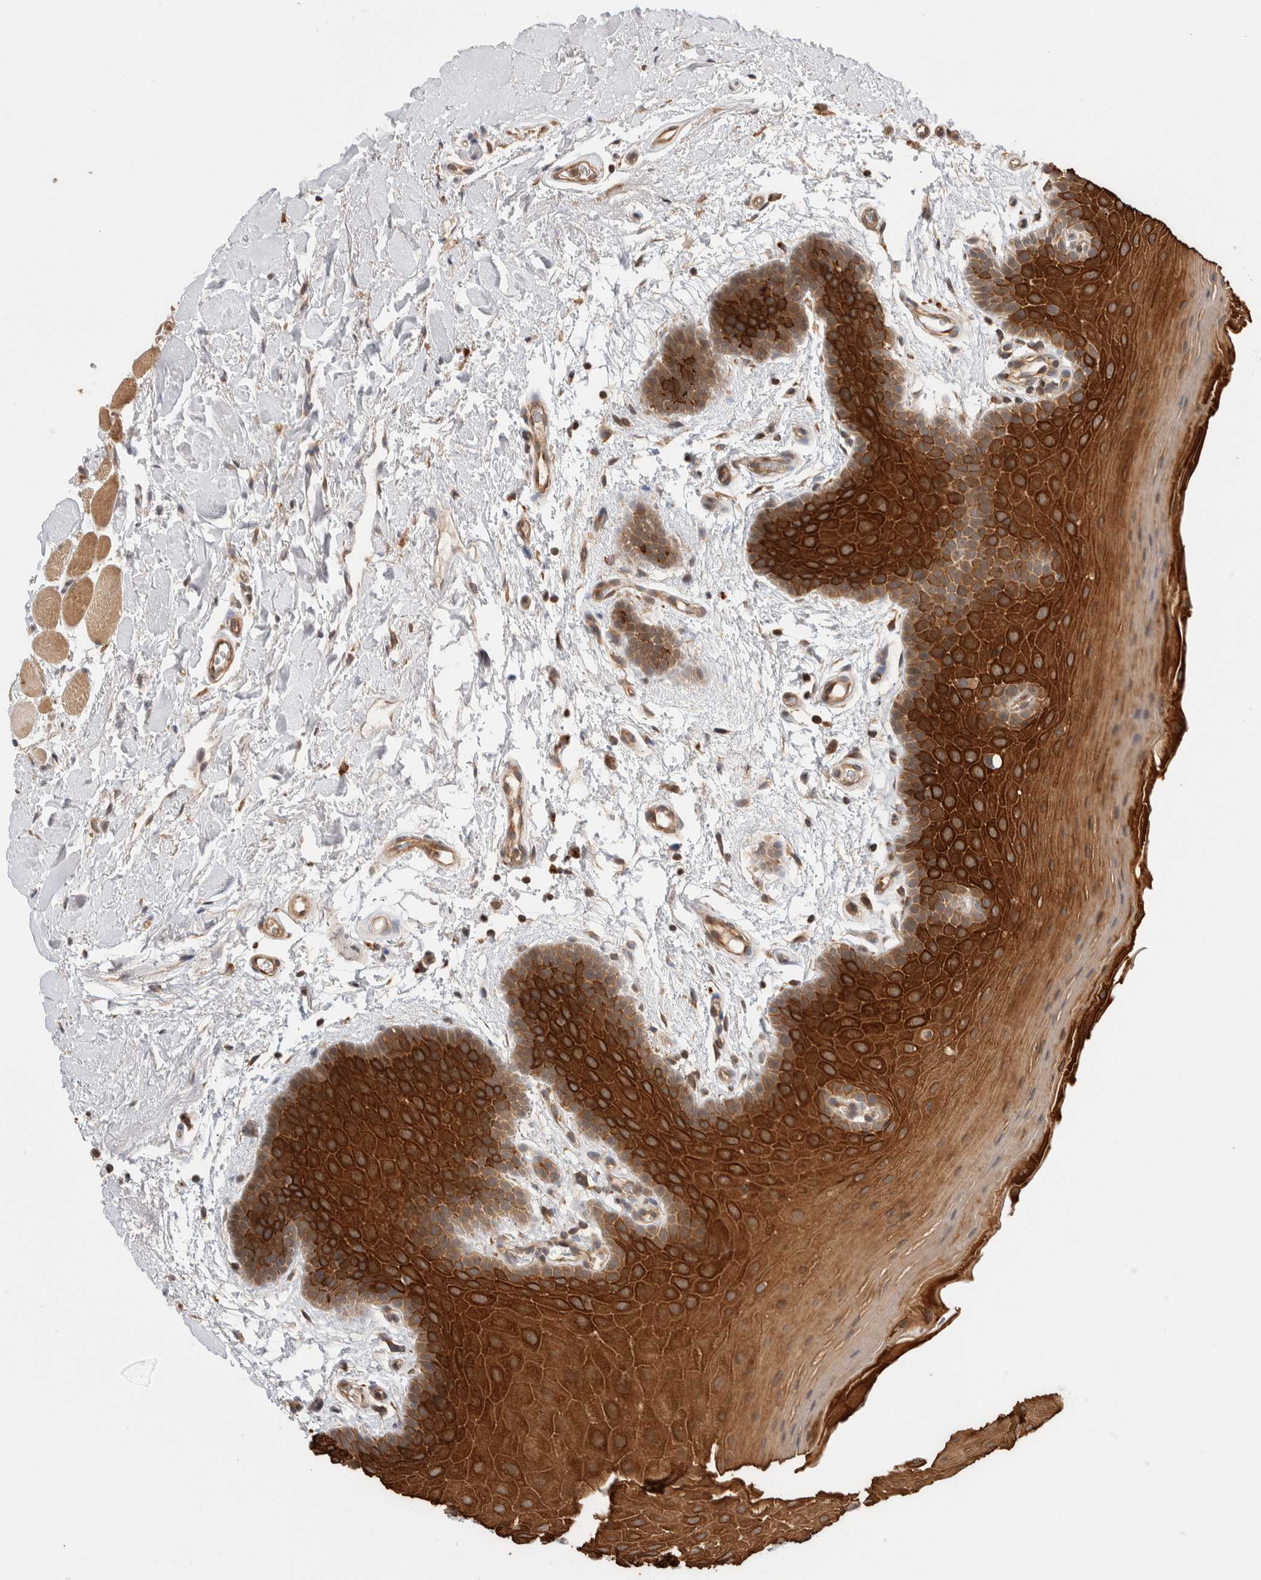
{"staining": {"intensity": "strong", "quantity": ">75%", "location": "cytoplasmic/membranous"}, "tissue": "oral mucosa", "cell_type": "Squamous epithelial cells", "image_type": "normal", "snomed": [{"axis": "morphology", "description": "Normal tissue, NOS"}, {"axis": "topography", "description": "Oral tissue"}], "caption": "A photomicrograph of human oral mucosa stained for a protein shows strong cytoplasmic/membranous brown staining in squamous epithelial cells. (IHC, brightfield microscopy, high magnification).", "gene": "VPS28", "patient": {"sex": "male", "age": 62}}